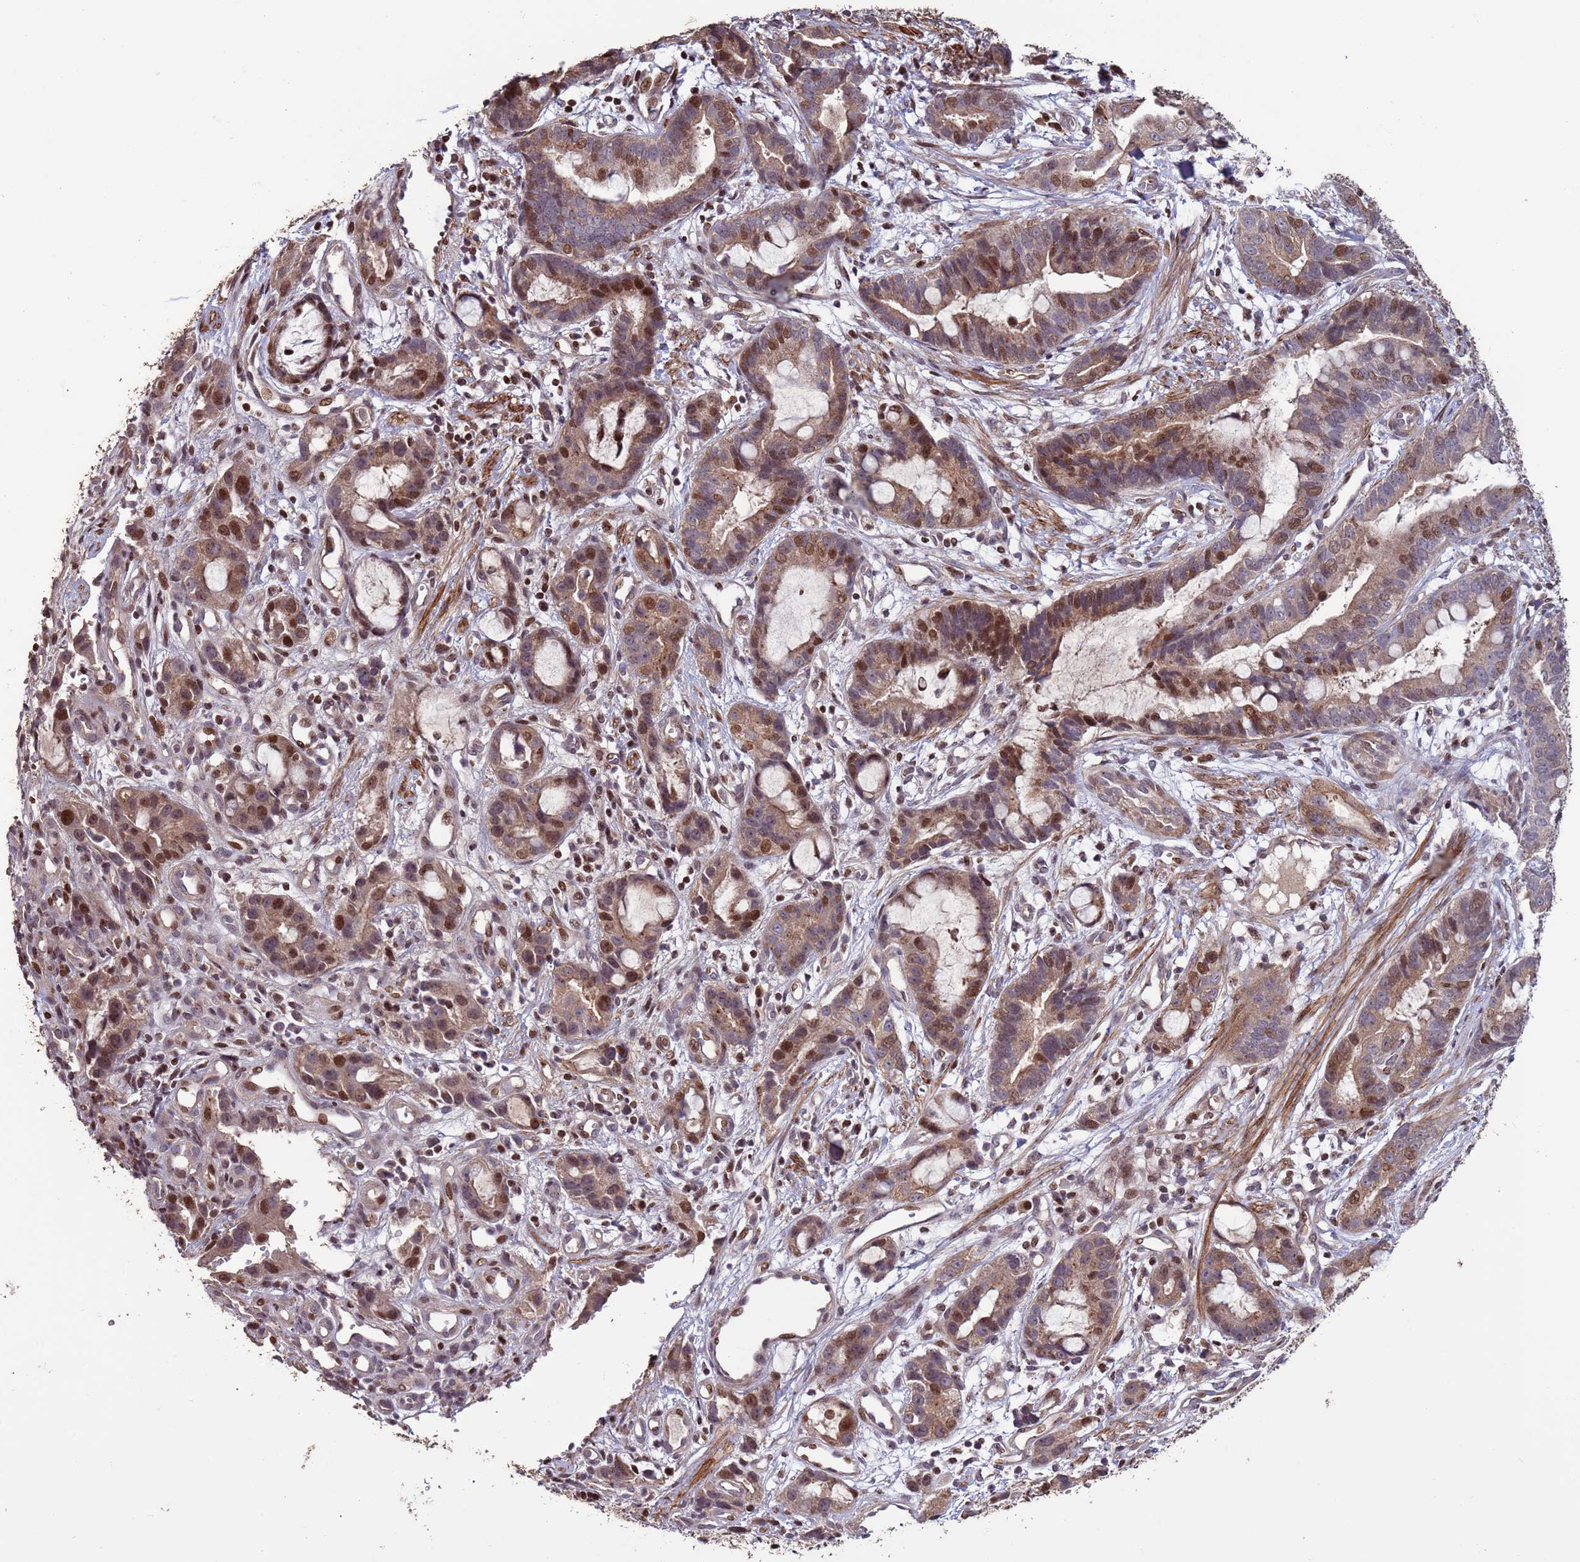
{"staining": {"intensity": "moderate", "quantity": ">75%", "location": "cytoplasmic/membranous,nuclear"}, "tissue": "stomach cancer", "cell_type": "Tumor cells", "image_type": "cancer", "snomed": [{"axis": "morphology", "description": "Adenocarcinoma, NOS"}, {"axis": "topography", "description": "Stomach"}], "caption": "Protein staining of stomach cancer (adenocarcinoma) tissue displays moderate cytoplasmic/membranous and nuclear staining in approximately >75% of tumor cells. The staining was performed using DAB (3,3'-diaminobenzidine), with brown indicating positive protein expression. Nuclei are stained blue with hematoxylin.", "gene": "HGH1", "patient": {"sex": "male", "age": 55}}